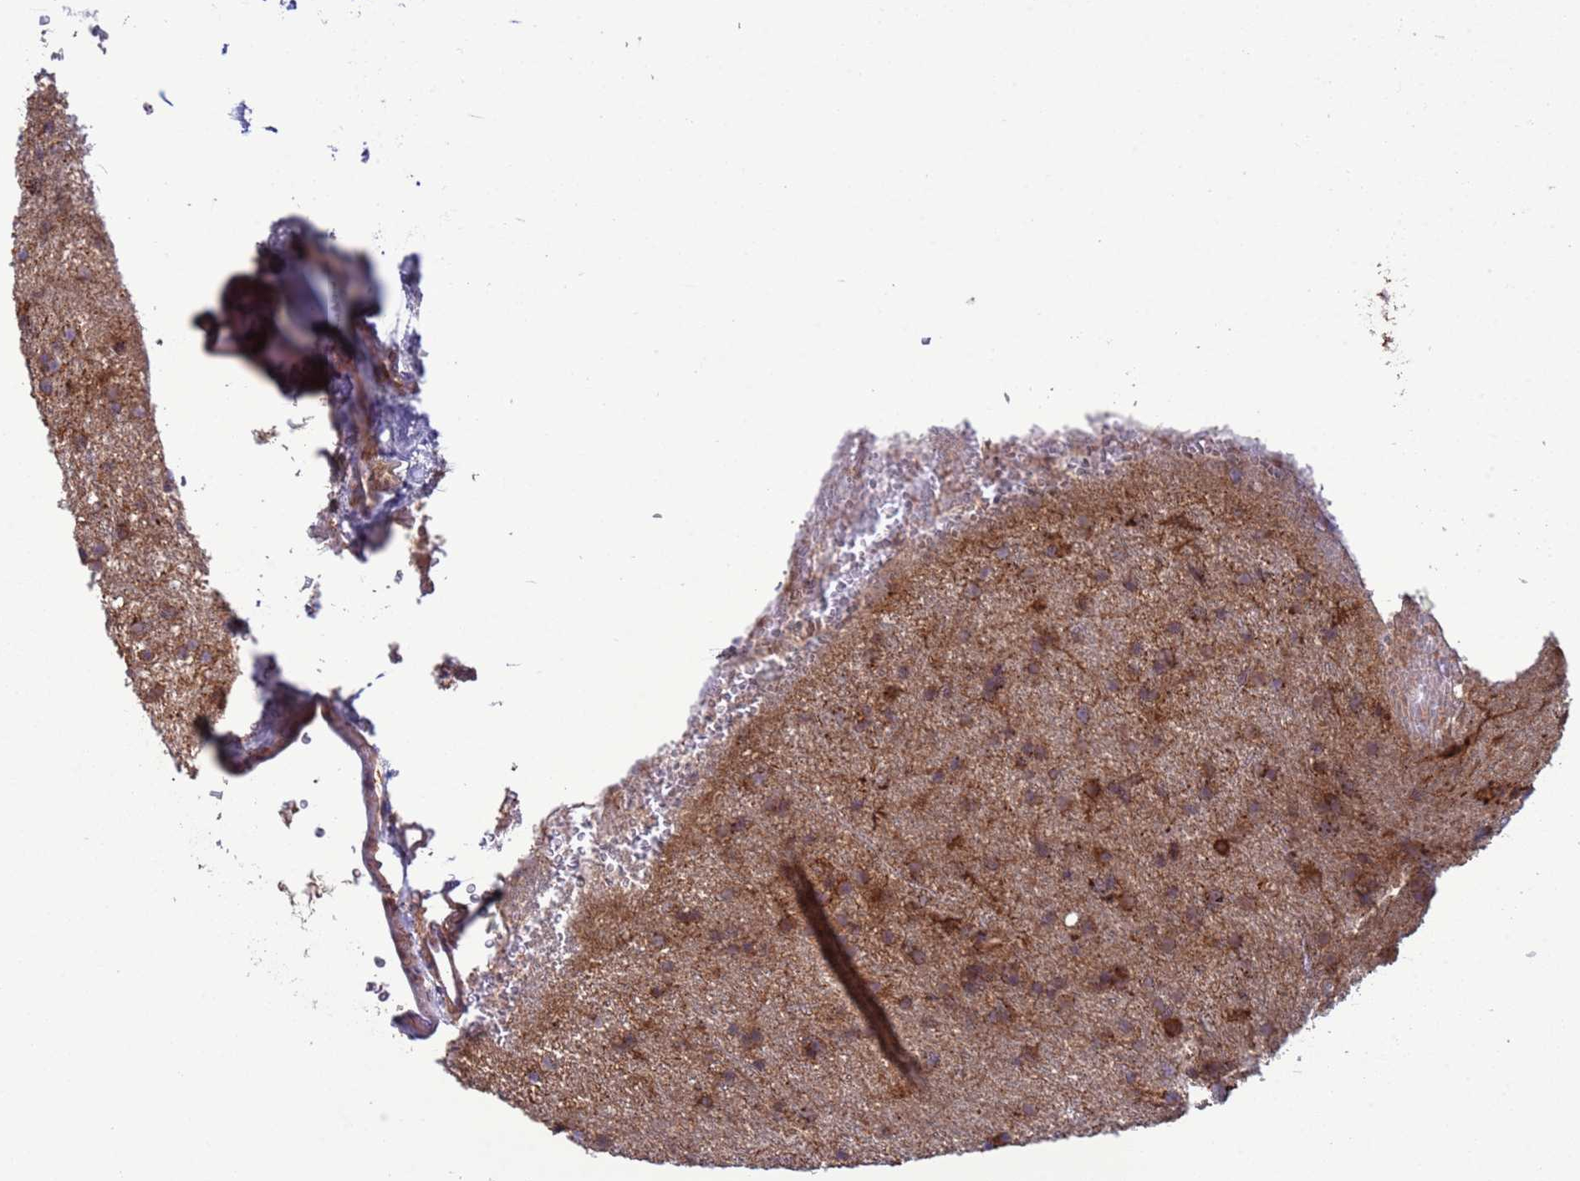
{"staining": {"intensity": "moderate", "quantity": ">75%", "location": "cytoplasmic/membranous"}, "tissue": "glioma", "cell_type": "Tumor cells", "image_type": "cancer", "snomed": [{"axis": "morphology", "description": "Glioma, malignant, Low grade"}, {"axis": "topography", "description": "Cerebral cortex"}], "caption": "A medium amount of moderate cytoplasmic/membranous positivity is seen in about >75% of tumor cells in malignant glioma (low-grade) tissue.", "gene": "ACAD8", "patient": {"sex": "female", "age": 39}}